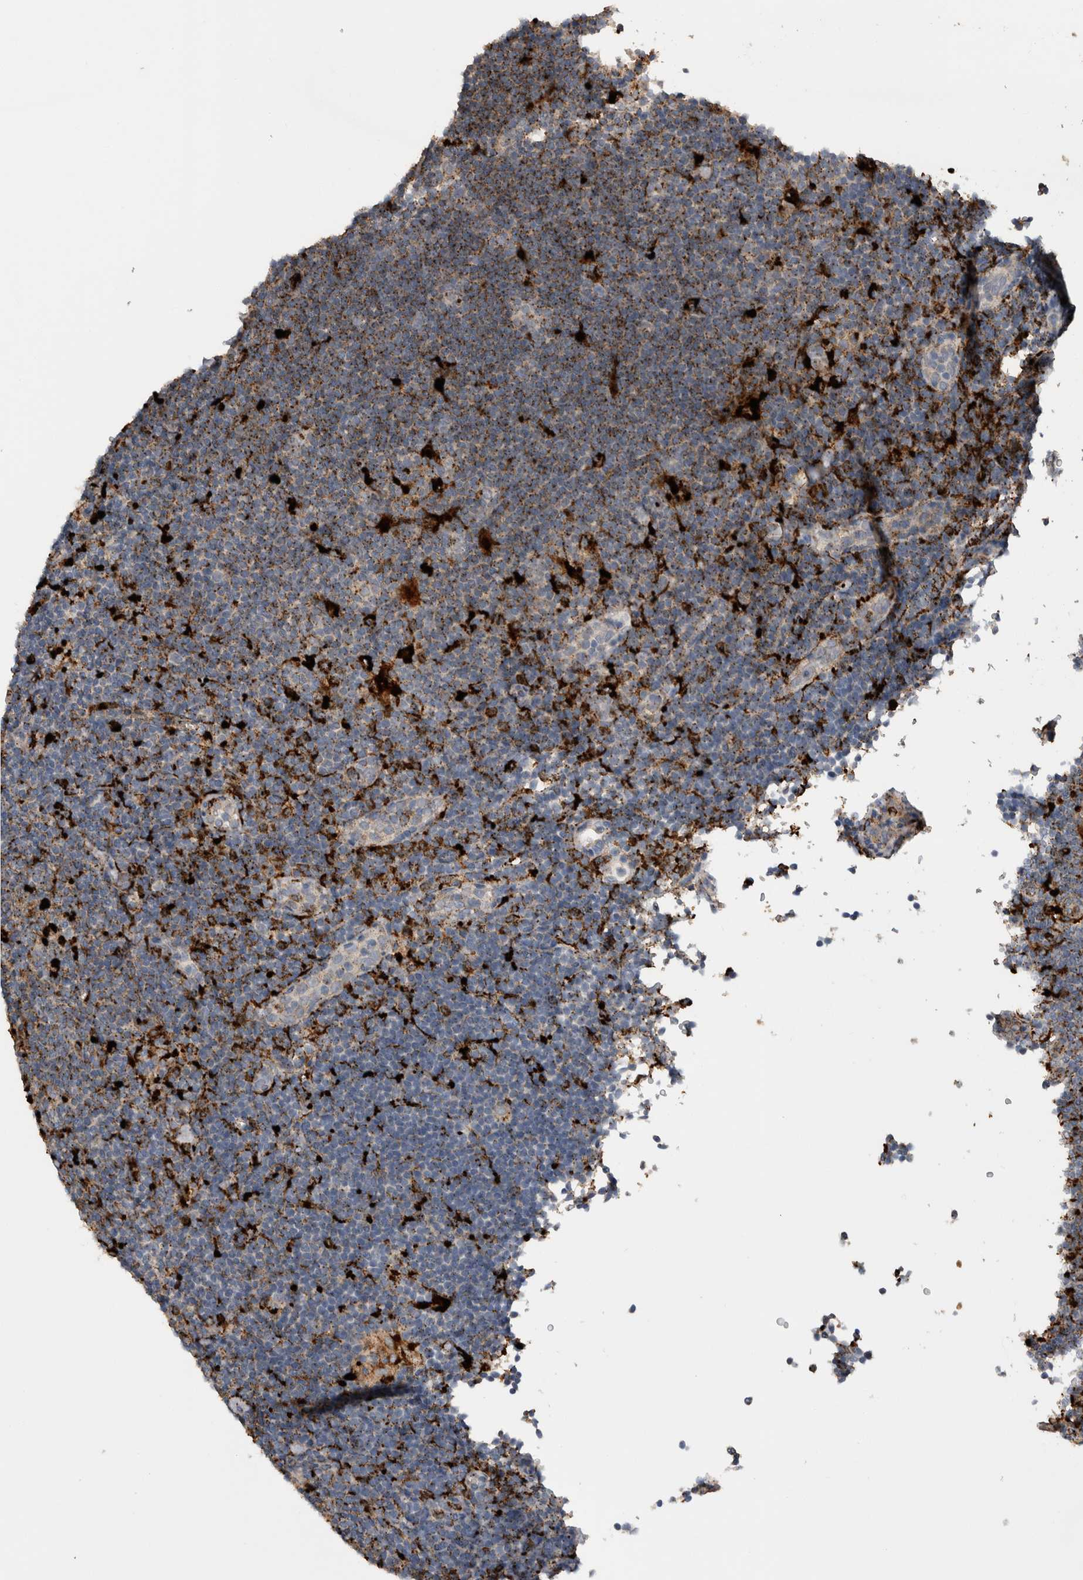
{"staining": {"intensity": "negative", "quantity": "none", "location": "none"}, "tissue": "lymphoma", "cell_type": "Tumor cells", "image_type": "cancer", "snomed": [{"axis": "morphology", "description": "Hodgkin's disease, NOS"}, {"axis": "topography", "description": "Lymph node"}], "caption": "IHC of human Hodgkin's disease shows no positivity in tumor cells.", "gene": "CTSZ", "patient": {"sex": "female", "age": 57}}